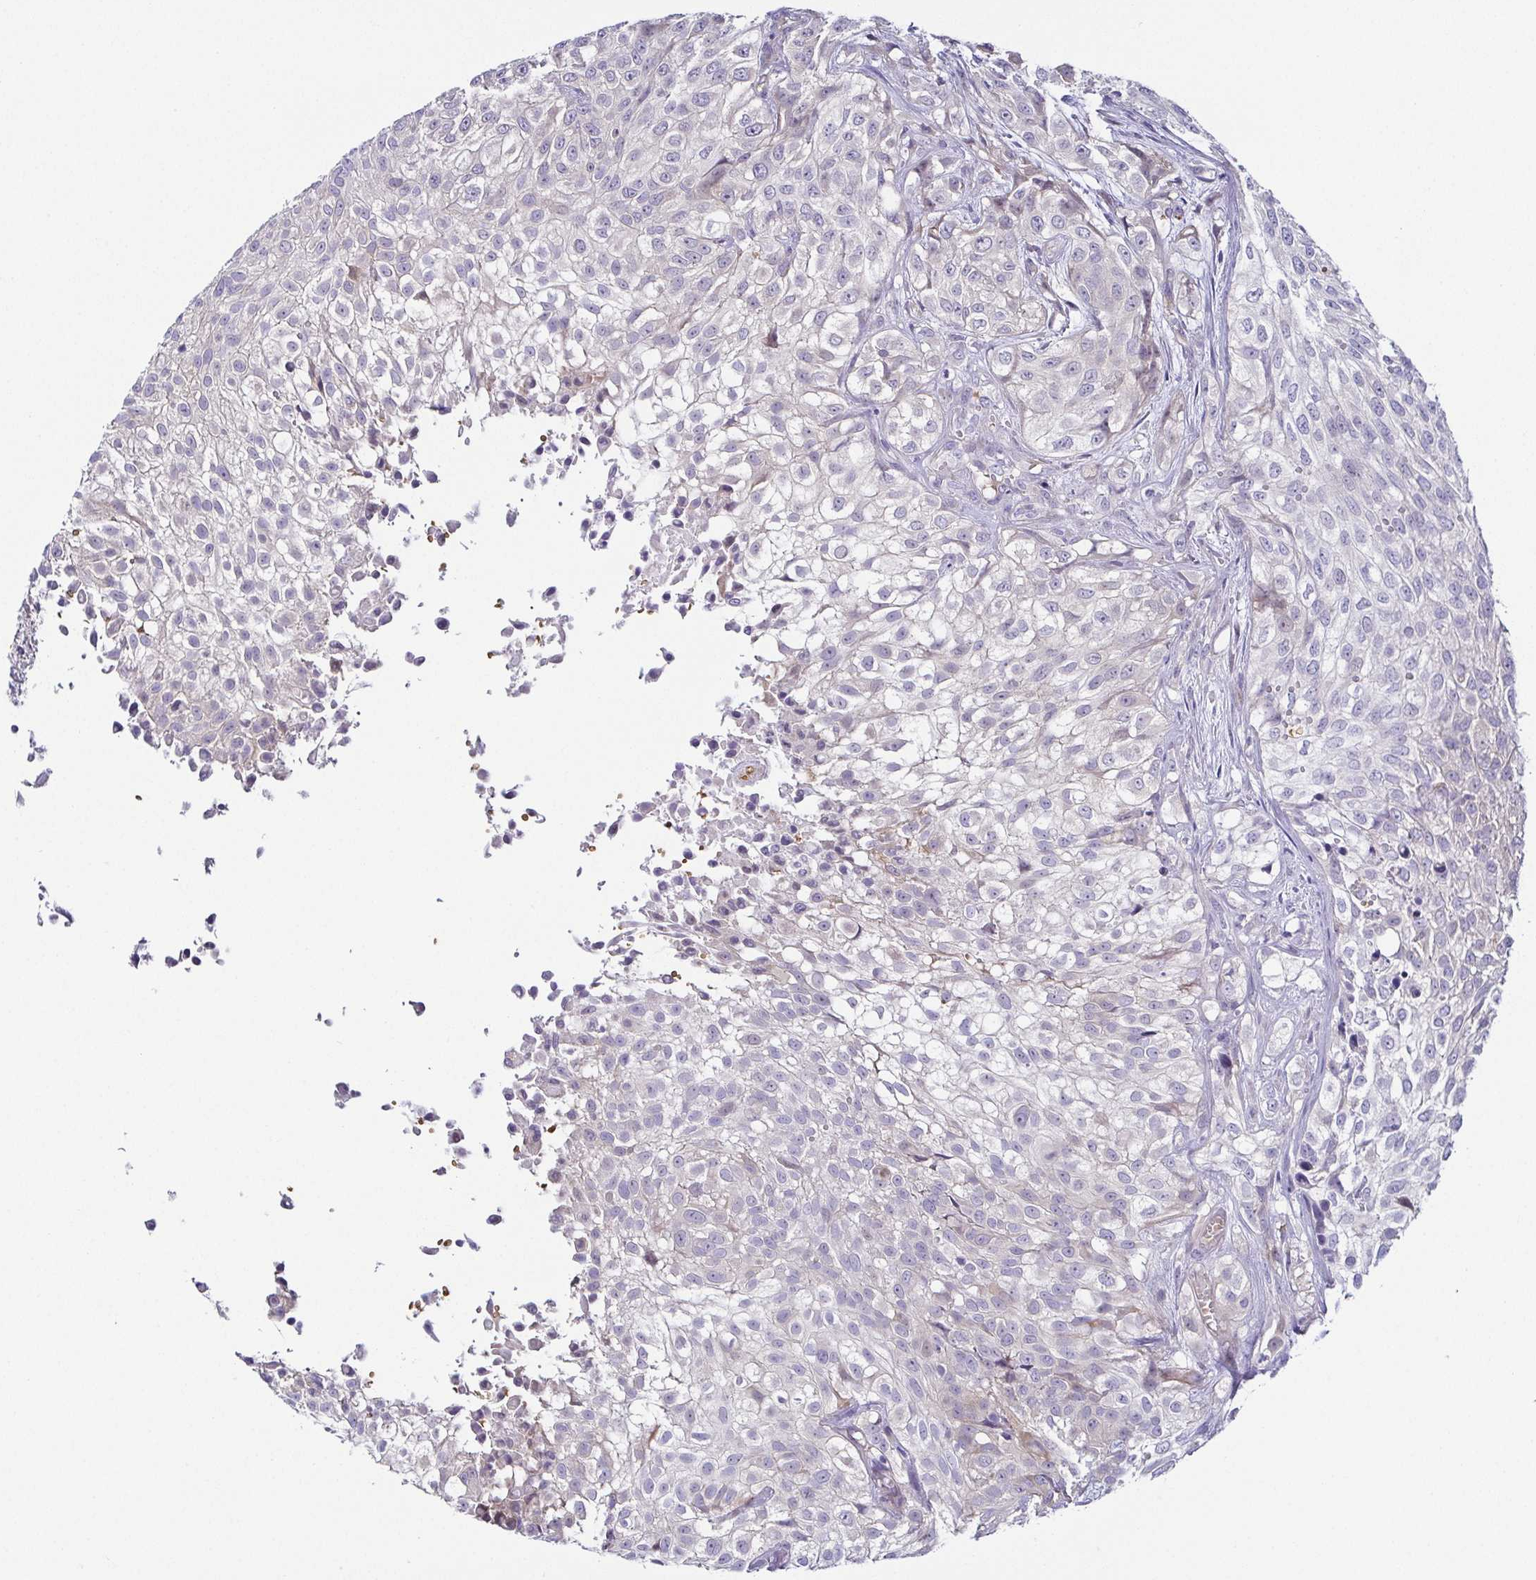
{"staining": {"intensity": "negative", "quantity": "none", "location": "none"}, "tissue": "urothelial cancer", "cell_type": "Tumor cells", "image_type": "cancer", "snomed": [{"axis": "morphology", "description": "Urothelial carcinoma, High grade"}, {"axis": "topography", "description": "Urinary bladder"}], "caption": "DAB immunohistochemical staining of human urothelial cancer displays no significant expression in tumor cells. The staining was performed using DAB (3,3'-diaminobenzidine) to visualize the protein expression in brown, while the nuclei were stained in blue with hematoxylin (Magnification: 20x).", "gene": "FAM162B", "patient": {"sex": "male", "age": 56}}